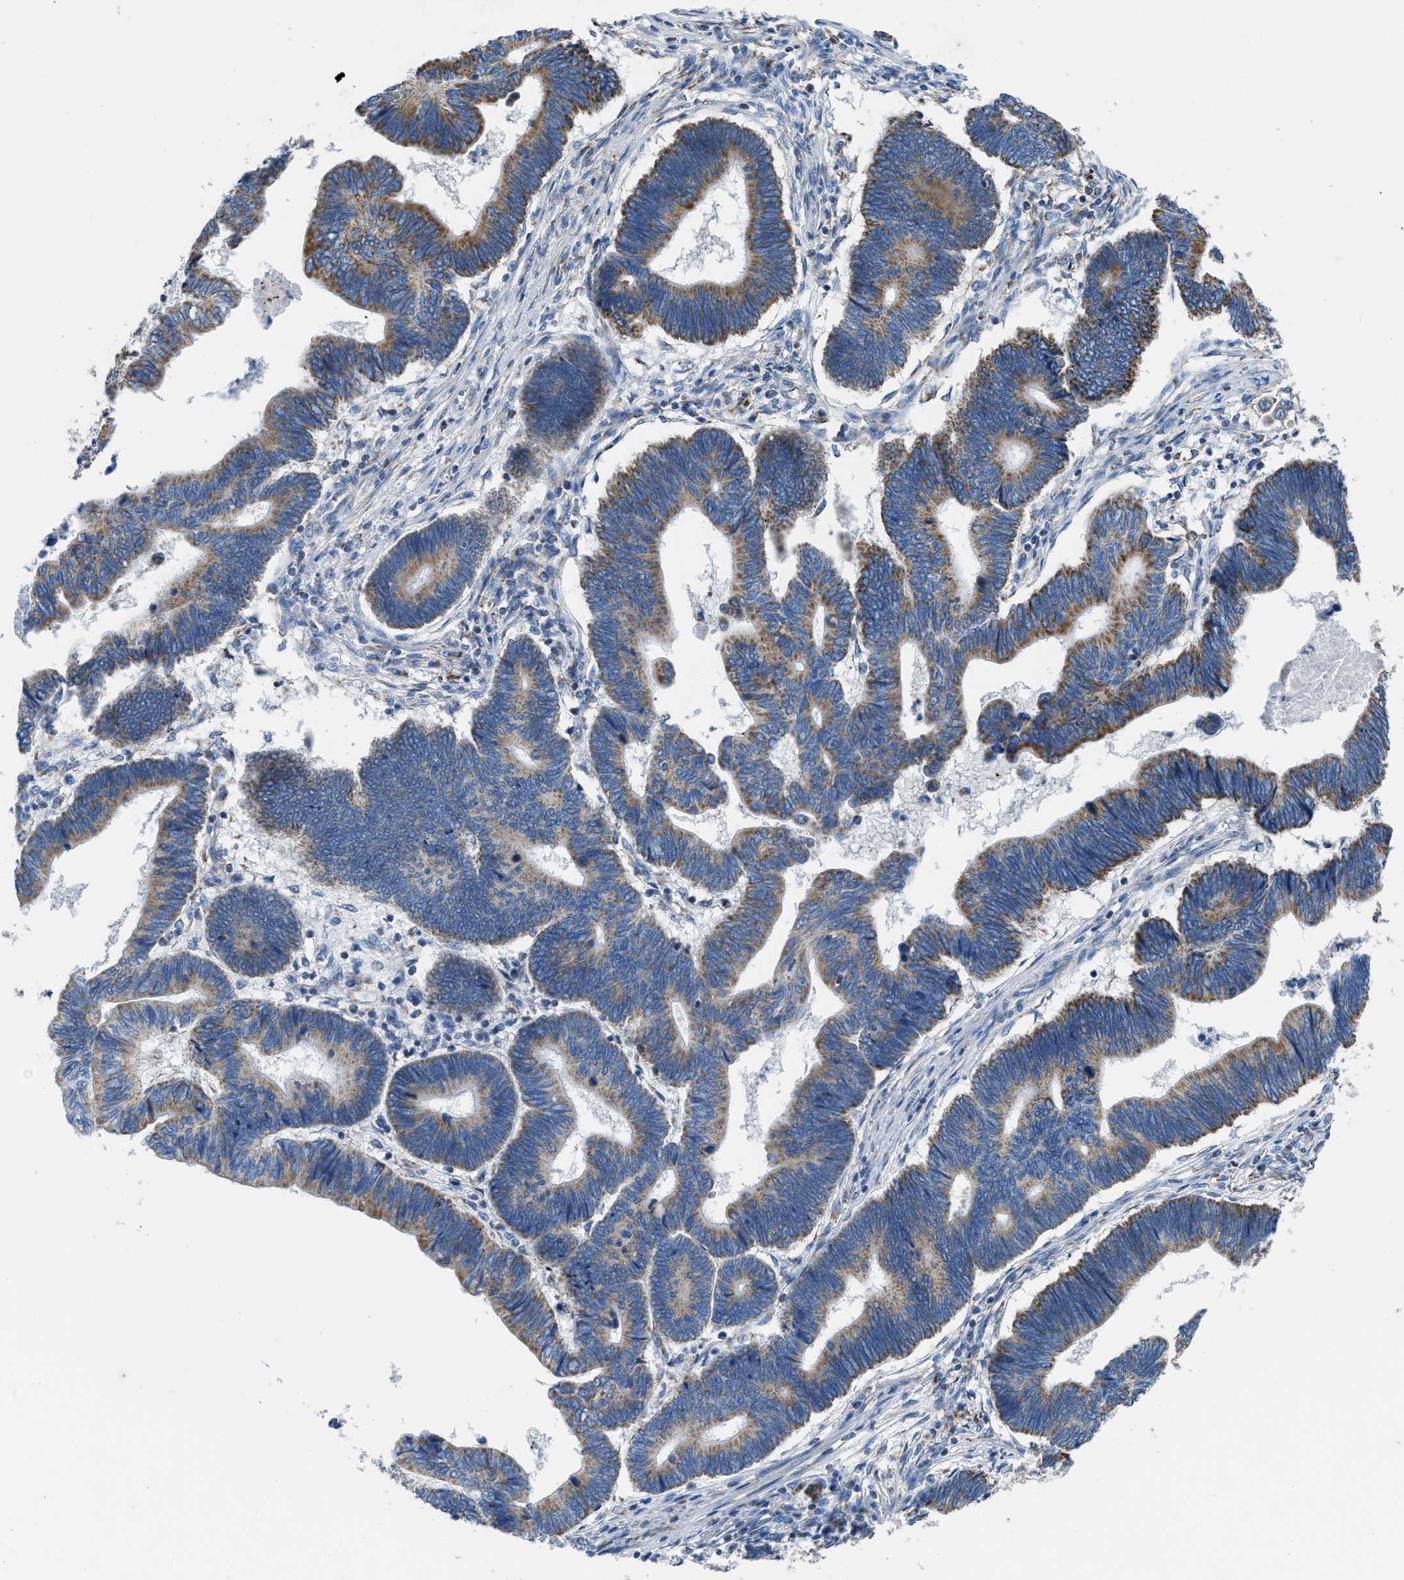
{"staining": {"intensity": "moderate", "quantity": ">75%", "location": "cytoplasmic/membranous"}, "tissue": "pancreatic cancer", "cell_type": "Tumor cells", "image_type": "cancer", "snomed": [{"axis": "morphology", "description": "Adenocarcinoma, NOS"}, {"axis": "topography", "description": "Pancreas"}], "caption": "The micrograph reveals immunohistochemical staining of pancreatic adenocarcinoma. There is moderate cytoplasmic/membranous staining is identified in about >75% of tumor cells. (brown staining indicates protein expression, while blue staining denotes nuclei).", "gene": "ETFB", "patient": {"sex": "female", "age": 70}}